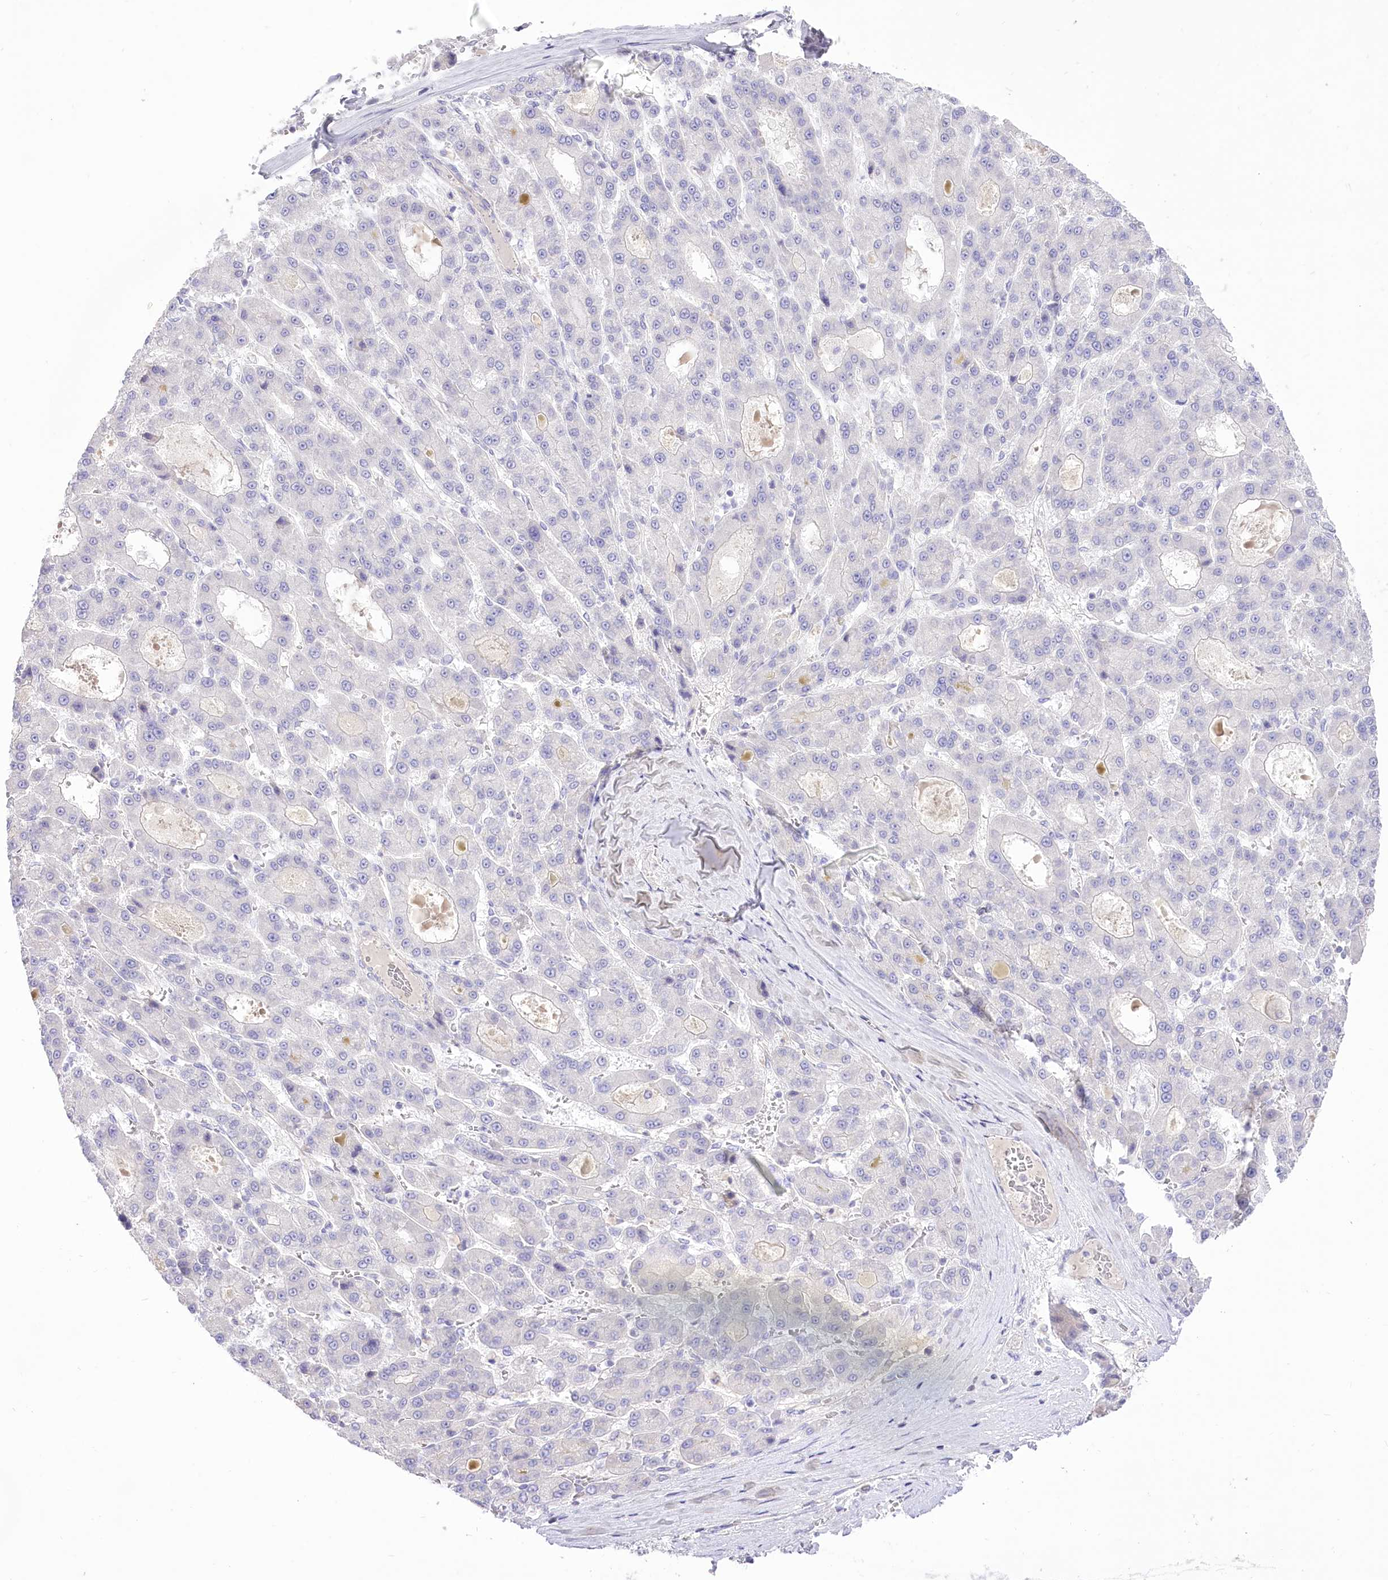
{"staining": {"intensity": "negative", "quantity": "none", "location": "none"}, "tissue": "liver cancer", "cell_type": "Tumor cells", "image_type": "cancer", "snomed": [{"axis": "morphology", "description": "Carcinoma, Hepatocellular, NOS"}, {"axis": "topography", "description": "Liver"}], "caption": "A micrograph of human hepatocellular carcinoma (liver) is negative for staining in tumor cells.", "gene": "HELT", "patient": {"sex": "male", "age": 70}}